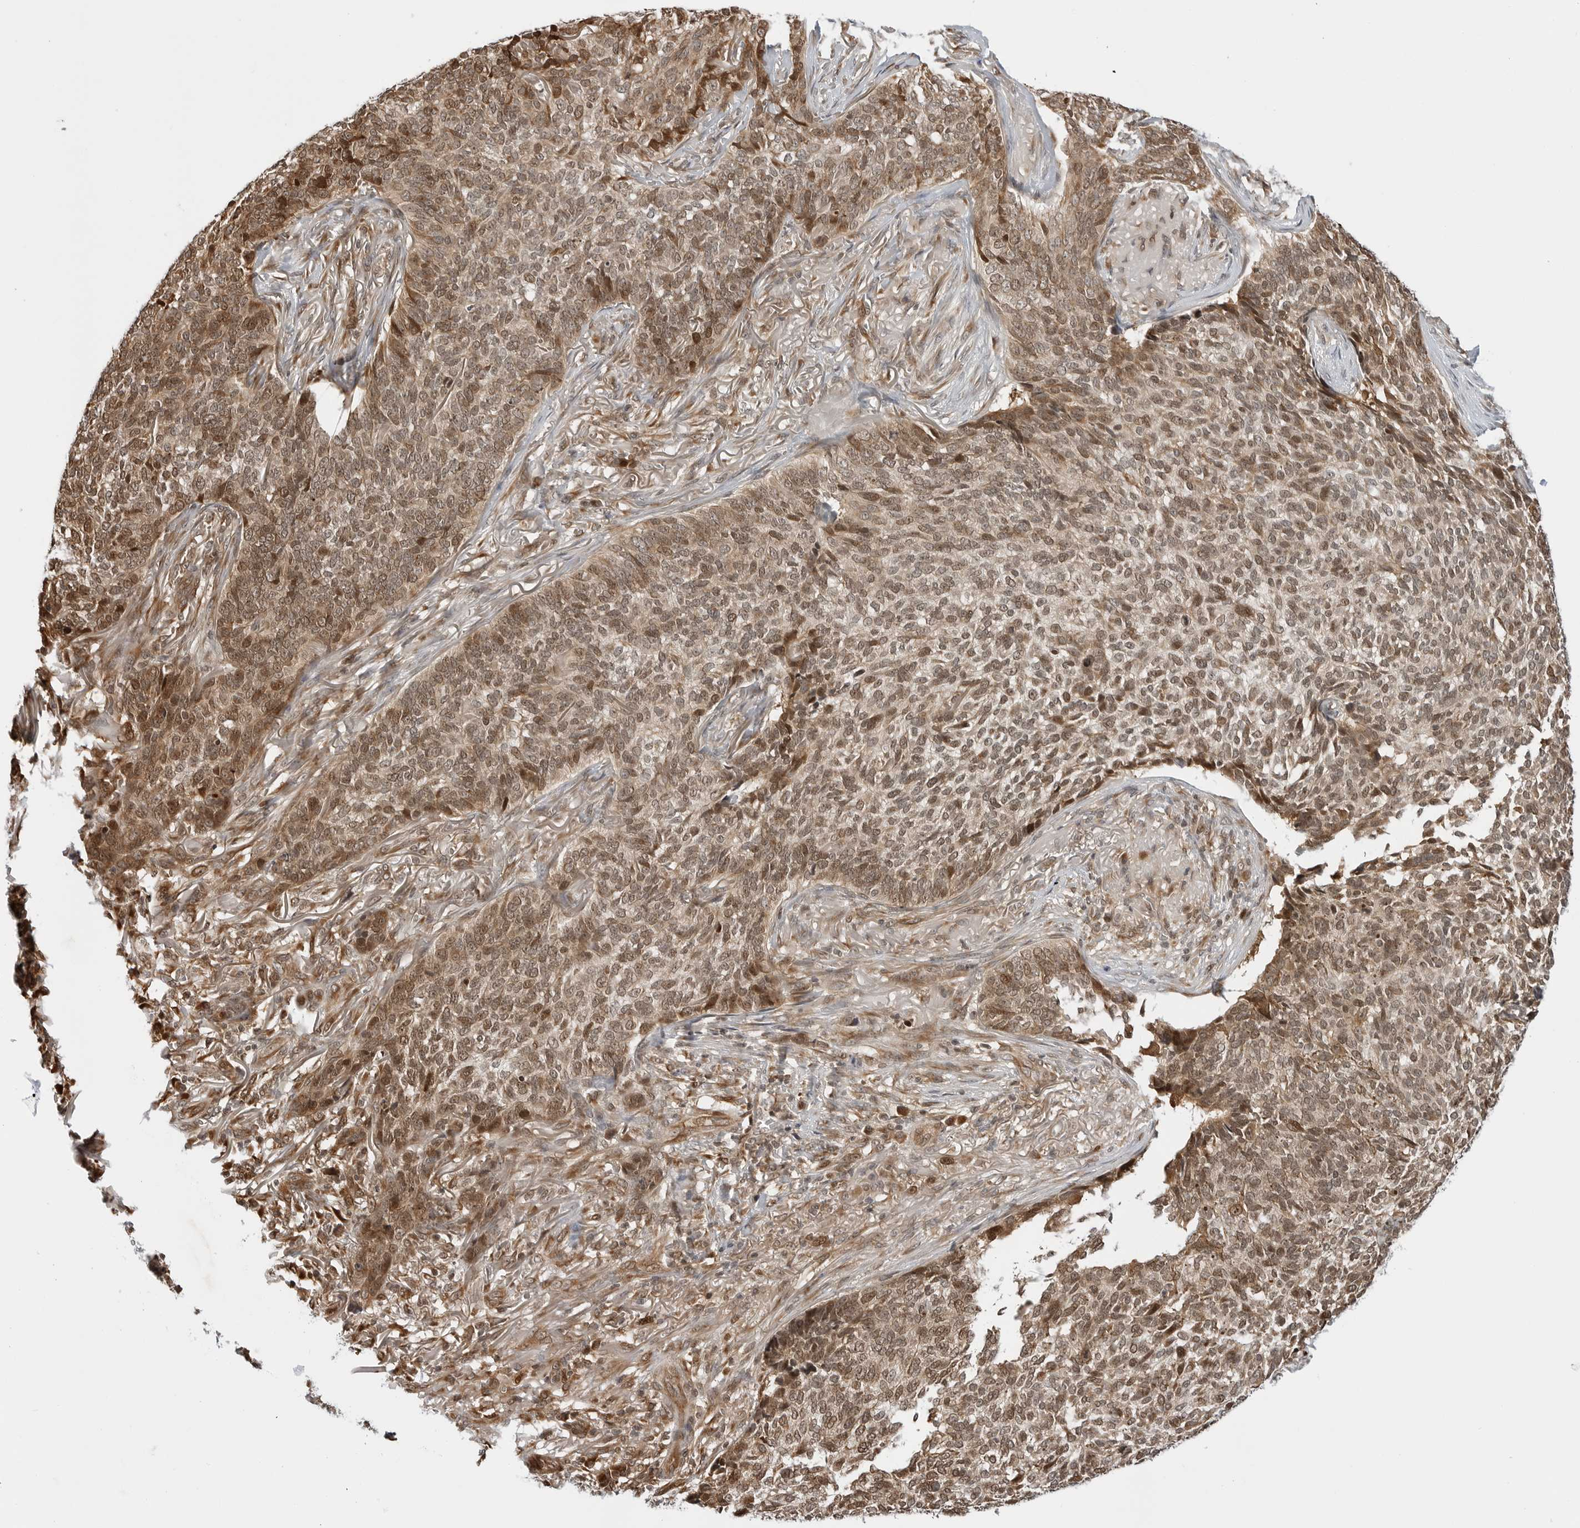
{"staining": {"intensity": "moderate", "quantity": ">75%", "location": "cytoplasmic/membranous,nuclear"}, "tissue": "skin cancer", "cell_type": "Tumor cells", "image_type": "cancer", "snomed": [{"axis": "morphology", "description": "Basal cell carcinoma"}, {"axis": "topography", "description": "Skin"}], "caption": "A brown stain highlights moderate cytoplasmic/membranous and nuclear expression of a protein in skin cancer (basal cell carcinoma) tumor cells.", "gene": "TIPRL", "patient": {"sex": "male", "age": 85}}